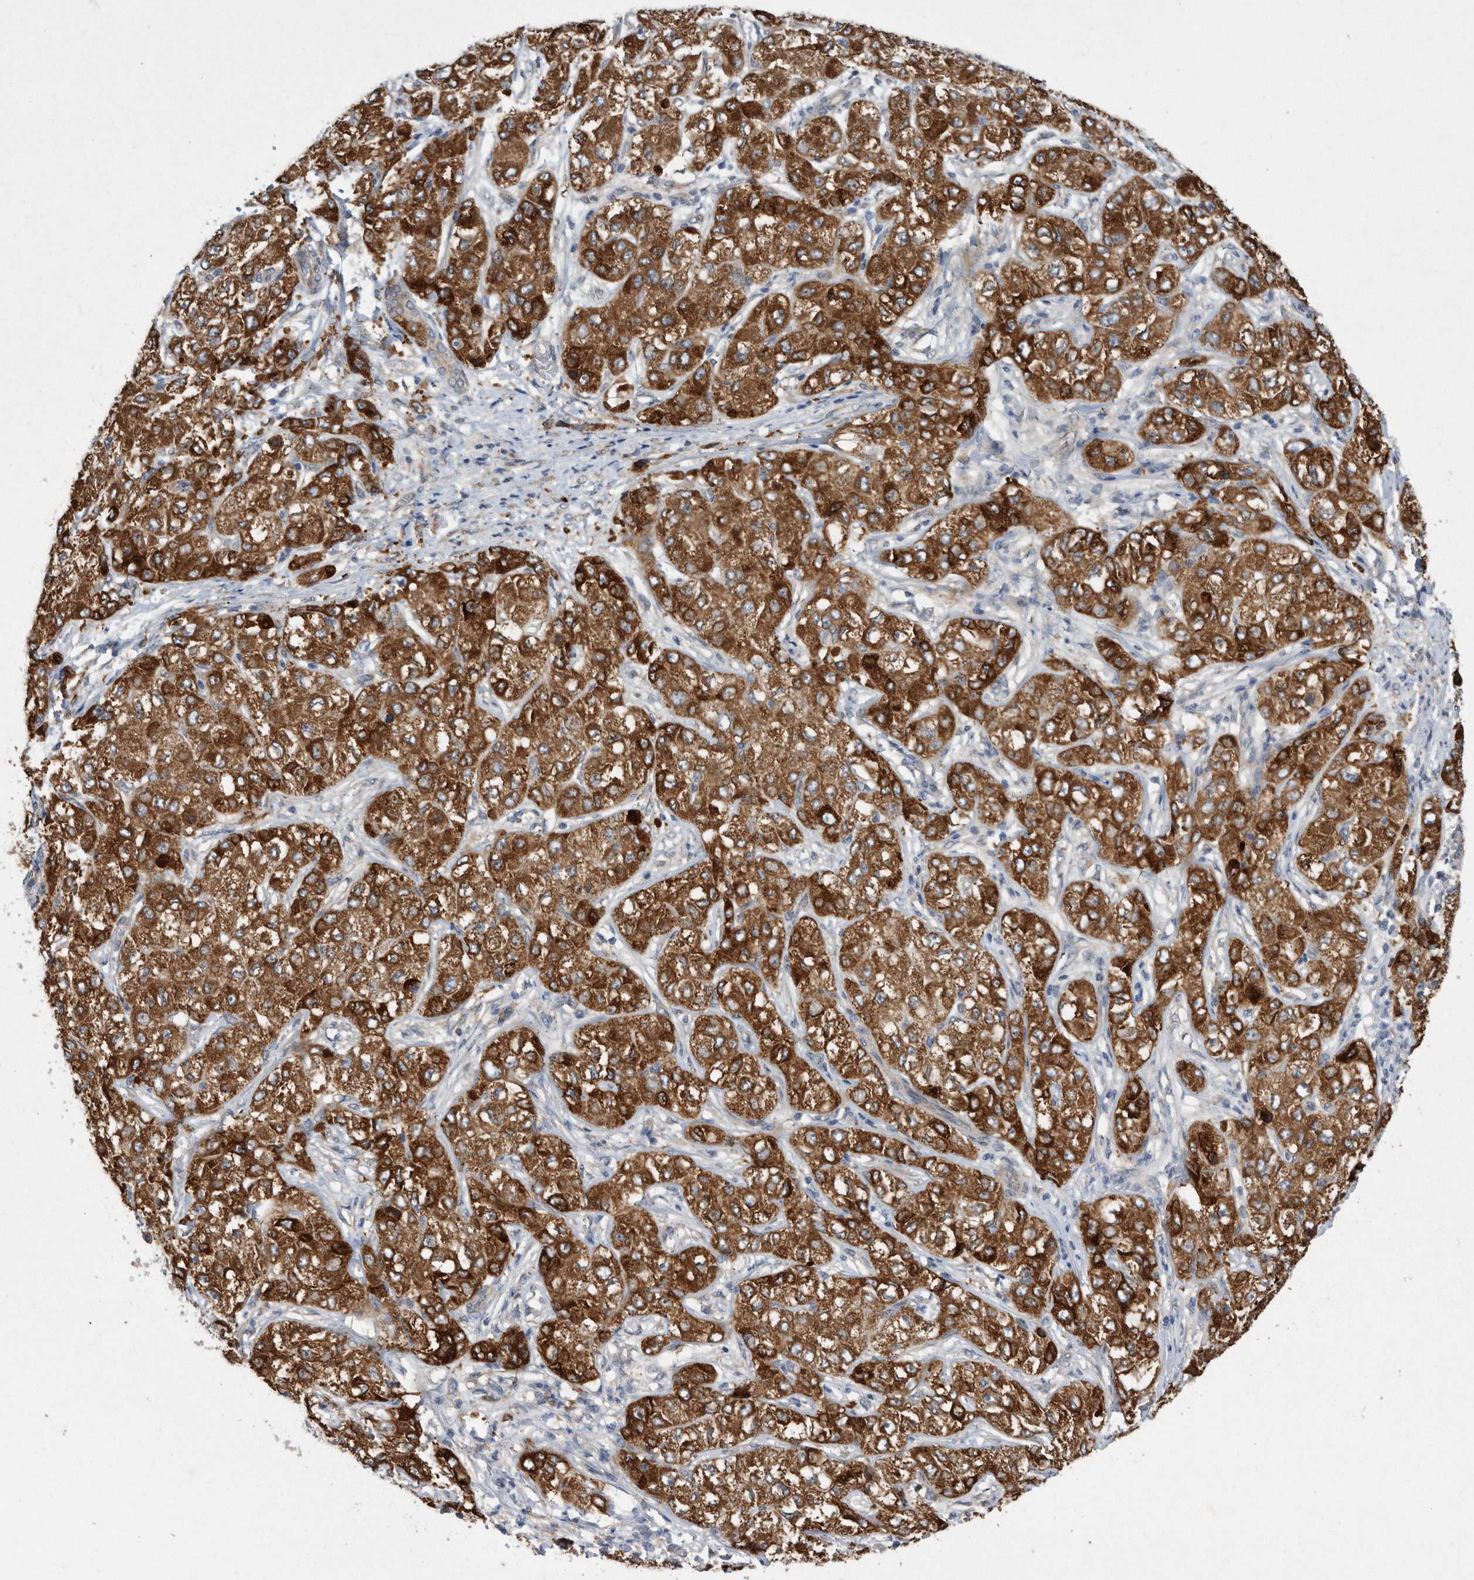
{"staining": {"intensity": "strong", "quantity": ">75%", "location": "cytoplasmic/membranous"}, "tissue": "liver cancer", "cell_type": "Tumor cells", "image_type": "cancer", "snomed": [{"axis": "morphology", "description": "Carcinoma, Hepatocellular, NOS"}, {"axis": "topography", "description": "Liver"}], "caption": "Liver cancer (hepatocellular carcinoma) stained with a brown dye exhibits strong cytoplasmic/membranous positive staining in approximately >75% of tumor cells.", "gene": "PON2", "patient": {"sex": "male", "age": 80}}